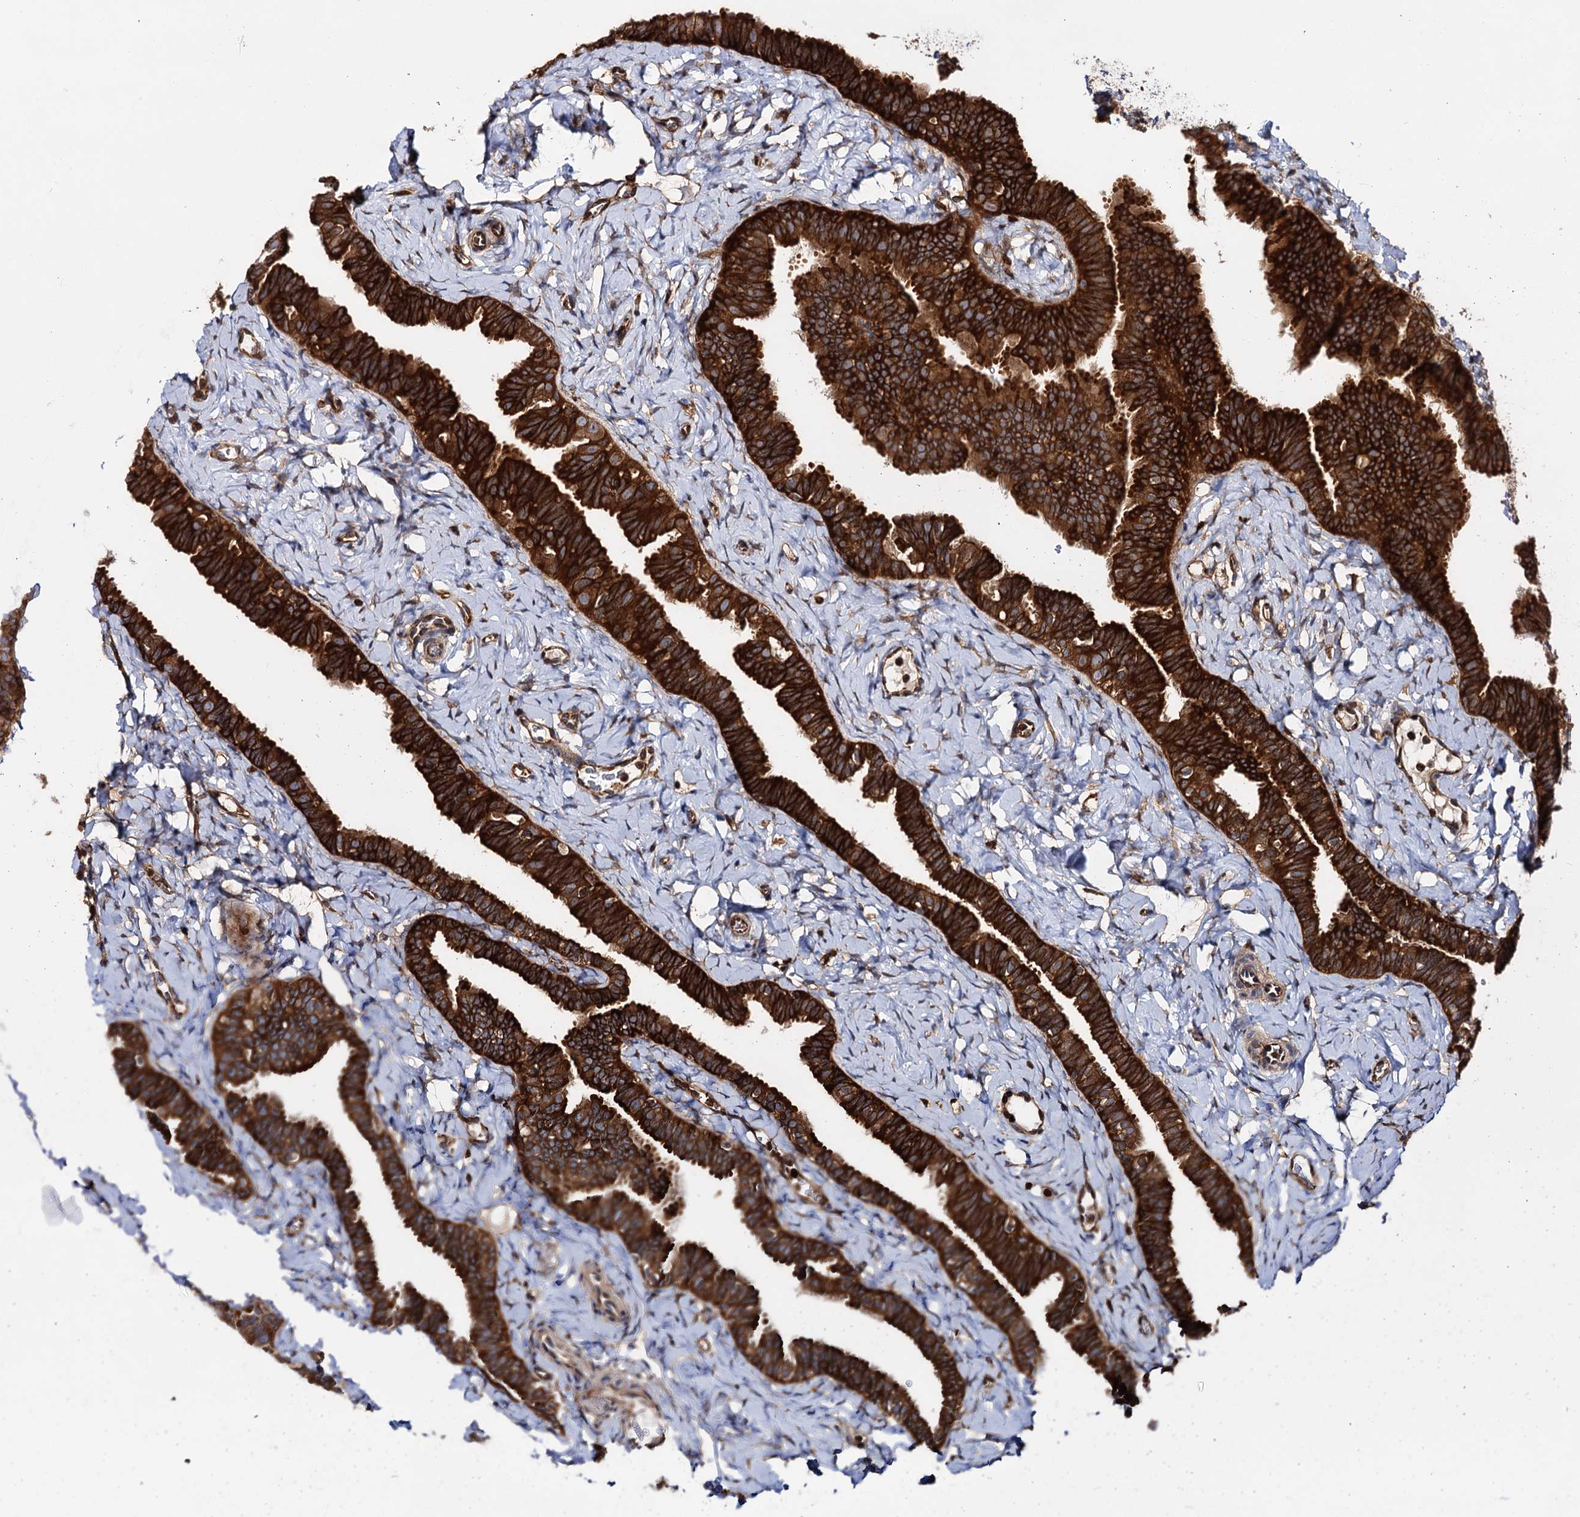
{"staining": {"intensity": "strong", "quantity": ">75%", "location": "cytoplasmic/membranous"}, "tissue": "fallopian tube", "cell_type": "Glandular cells", "image_type": "normal", "snomed": [{"axis": "morphology", "description": "Normal tissue, NOS"}, {"axis": "topography", "description": "Fallopian tube"}], "caption": "Protein analysis of benign fallopian tube exhibits strong cytoplasmic/membranous staining in about >75% of glandular cells.", "gene": "PACS1", "patient": {"sex": "female", "age": 65}}